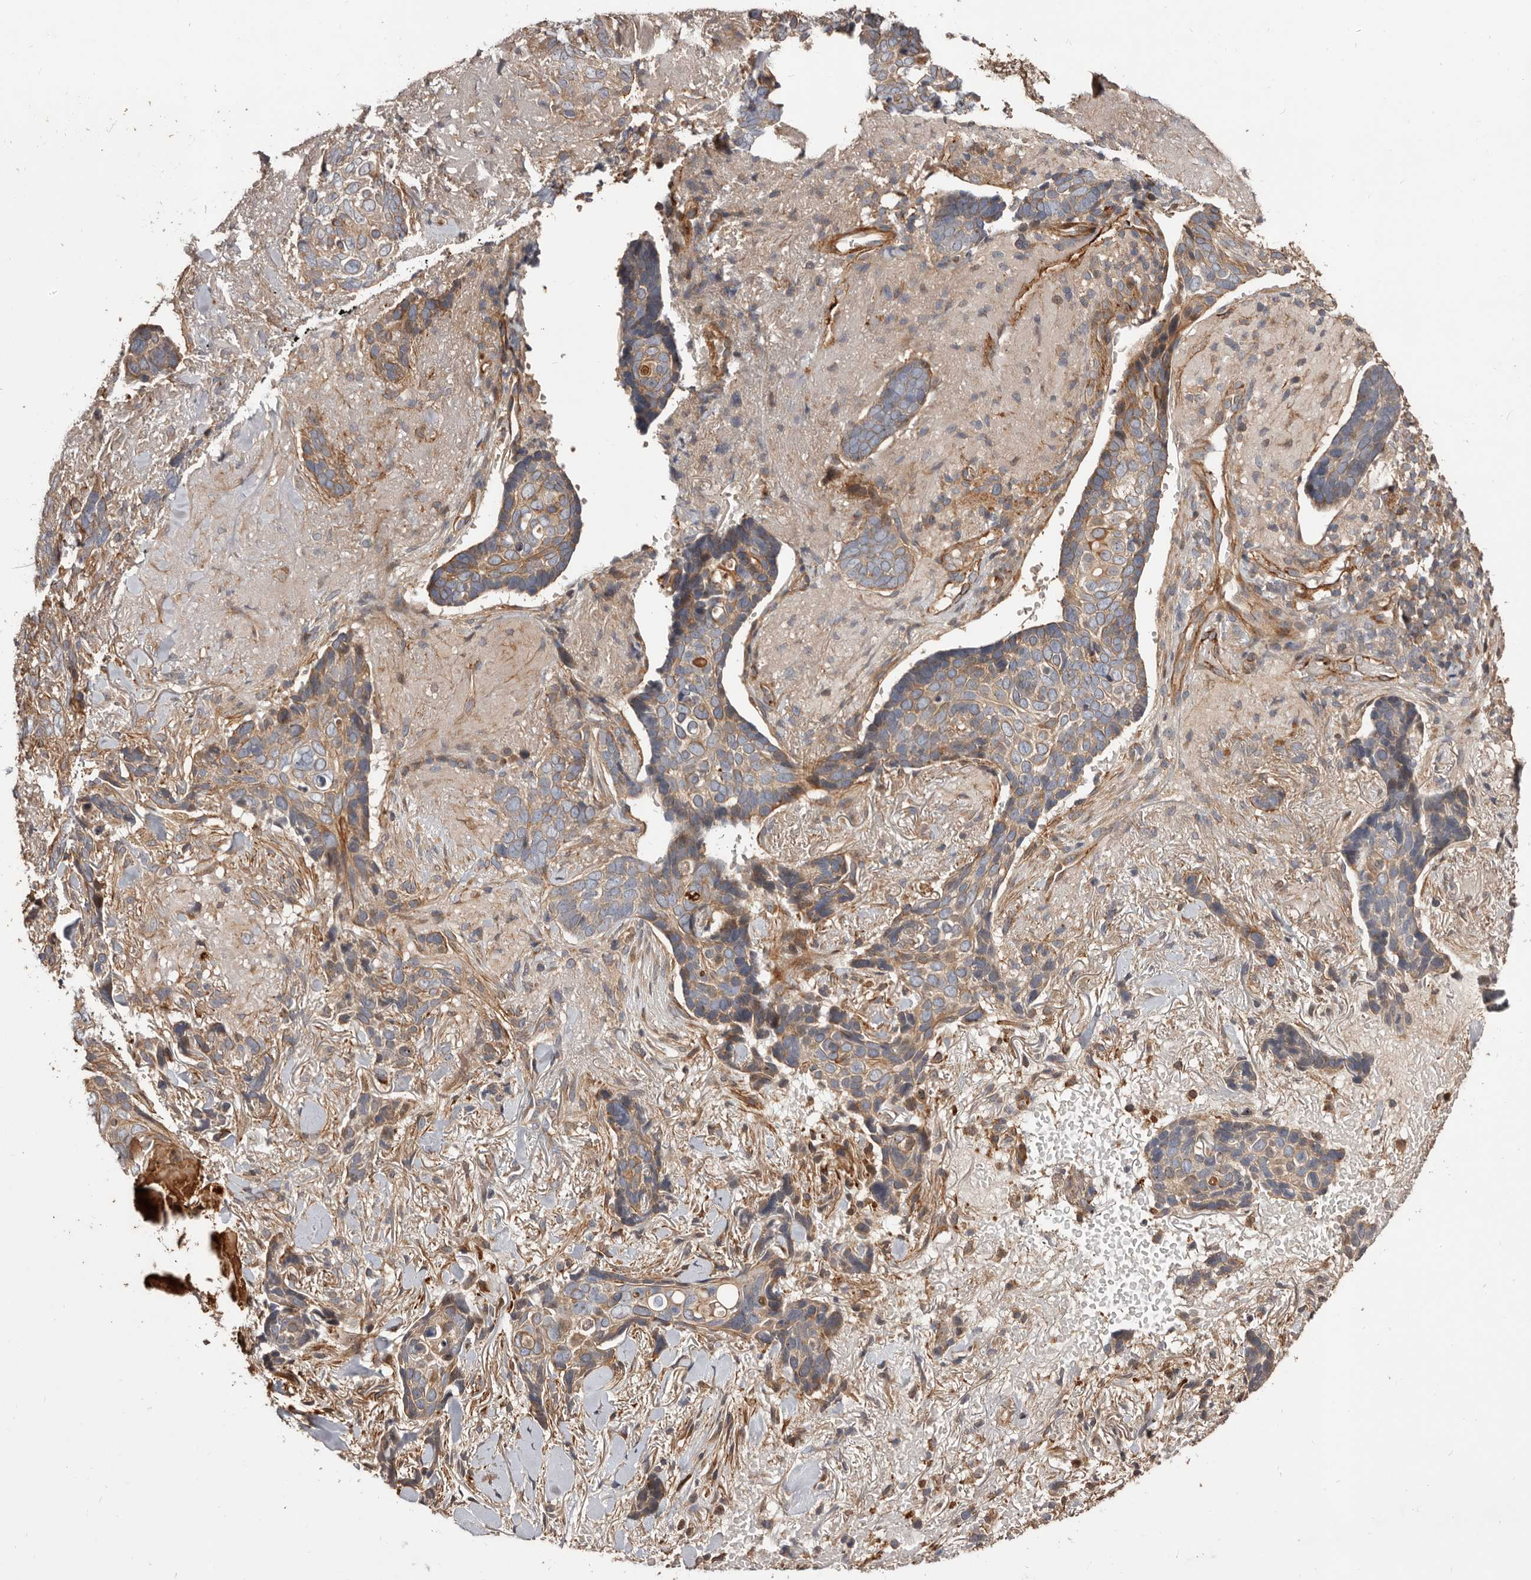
{"staining": {"intensity": "weak", "quantity": ">75%", "location": "cytoplasmic/membranous"}, "tissue": "skin cancer", "cell_type": "Tumor cells", "image_type": "cancer", "snomed": [{"axis": "morphology", "description": "Basal cell carcinoma"}, {"axis": "topography", "description": "Skin"}], "caption": "Skin basal cell carcinoma tissue demonstrates weak cytoplasmic/membranous expression in about >75% of tumor cells", "gene": "GTPBP1", "patient": {"sex": "female", "age": 82}}